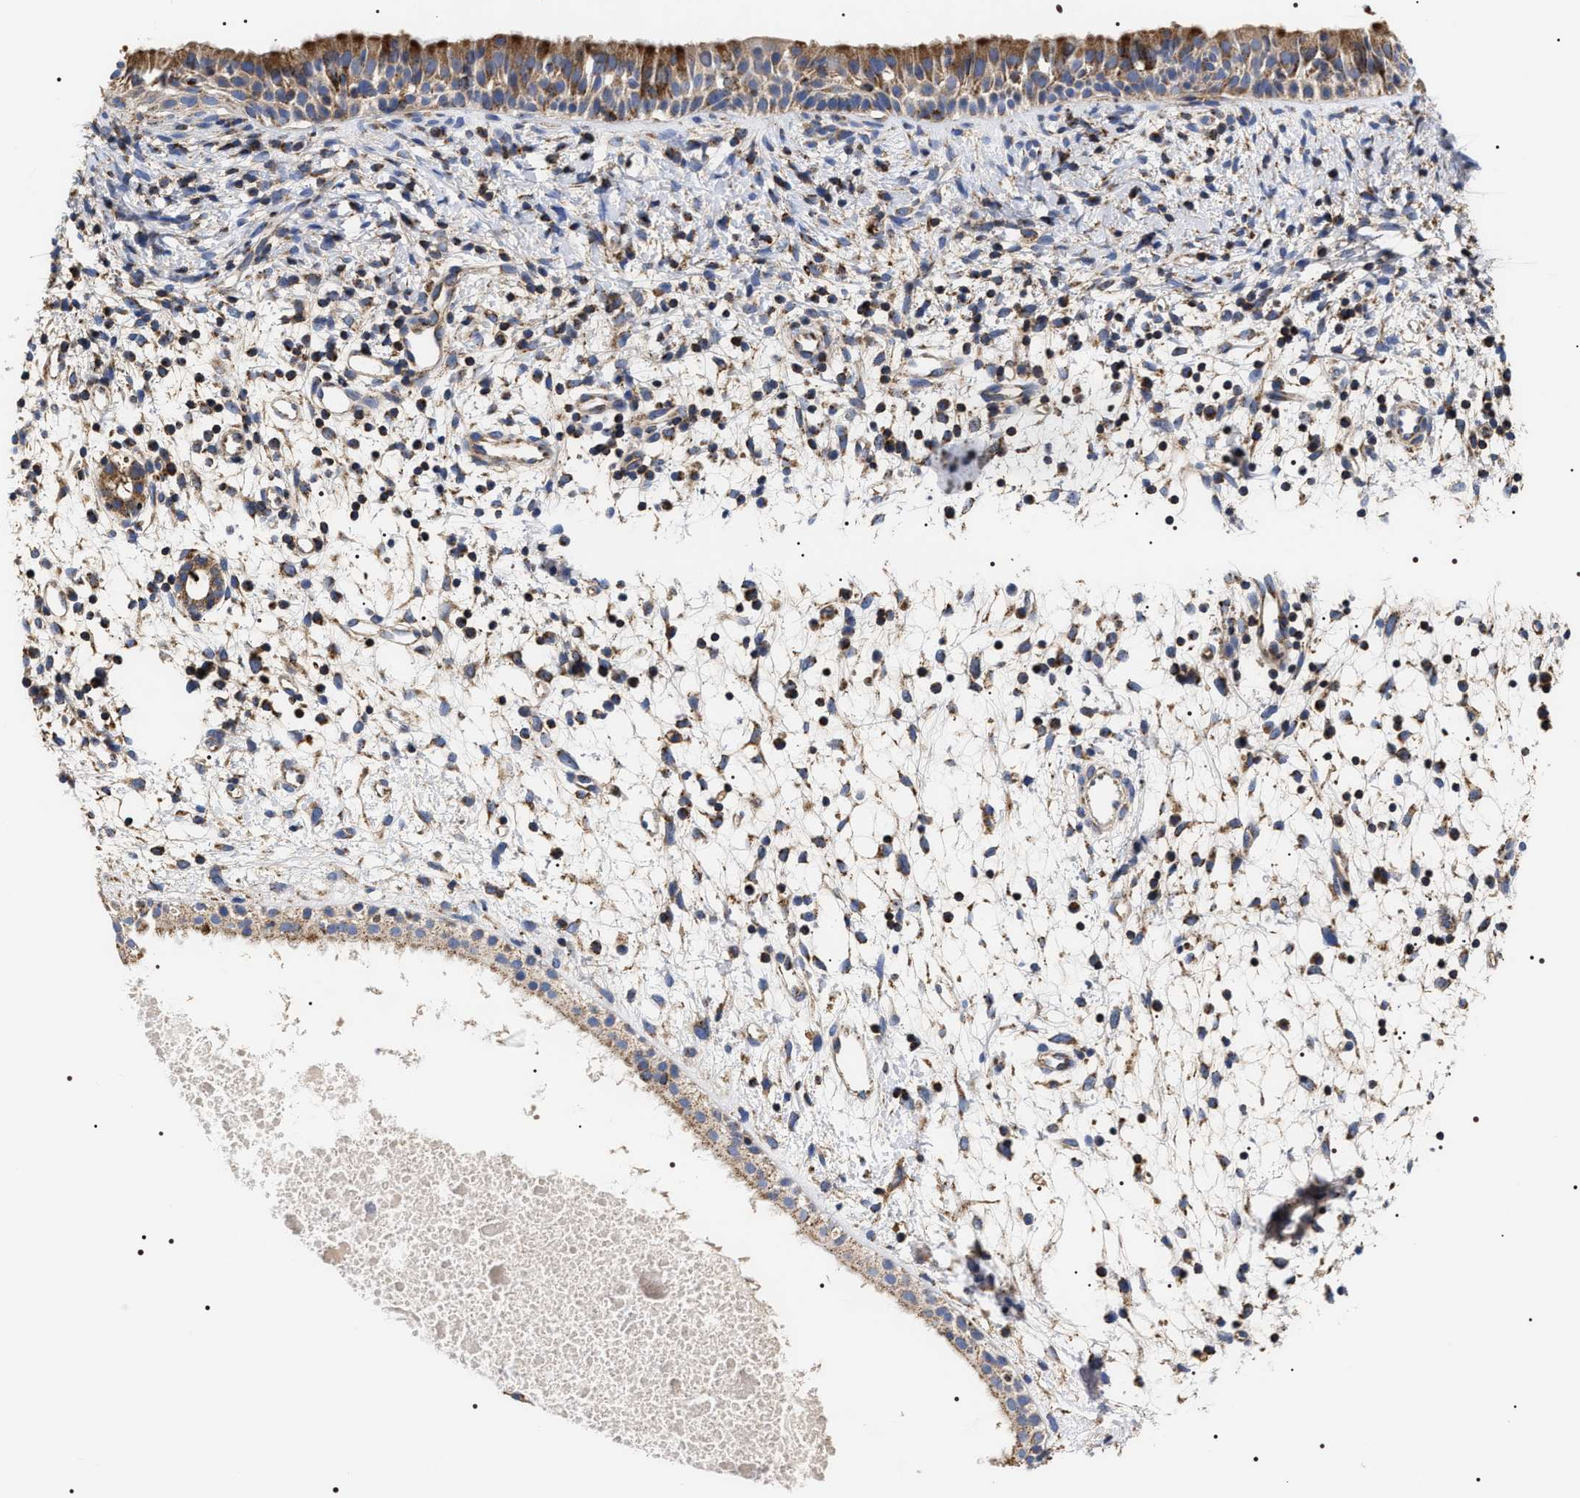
{"staining": {"intensity": "moderate", "quantity": ">75%", "location": "cytoplasmic/membranous"}, "tissue": "nasopharynx", "cell_type": "Respiratory epithelial cells", "image_type": "normal", "snomed": [{"axis": "morphology", "description": "Normal tissue, NOS"}, {"axis": "topography", "description": "Nasopharynx"}], "caption": "This micrograph reveals benign nasopharynx stained with IHC to label a protein in brown. The cytoplasmic/membranous of respiratory epithelial cells show moderate positivity for the protein. Nuclei are counter-stained blue.", "gene": "COG5", "patient": {"sex": "male", "age": 22}}